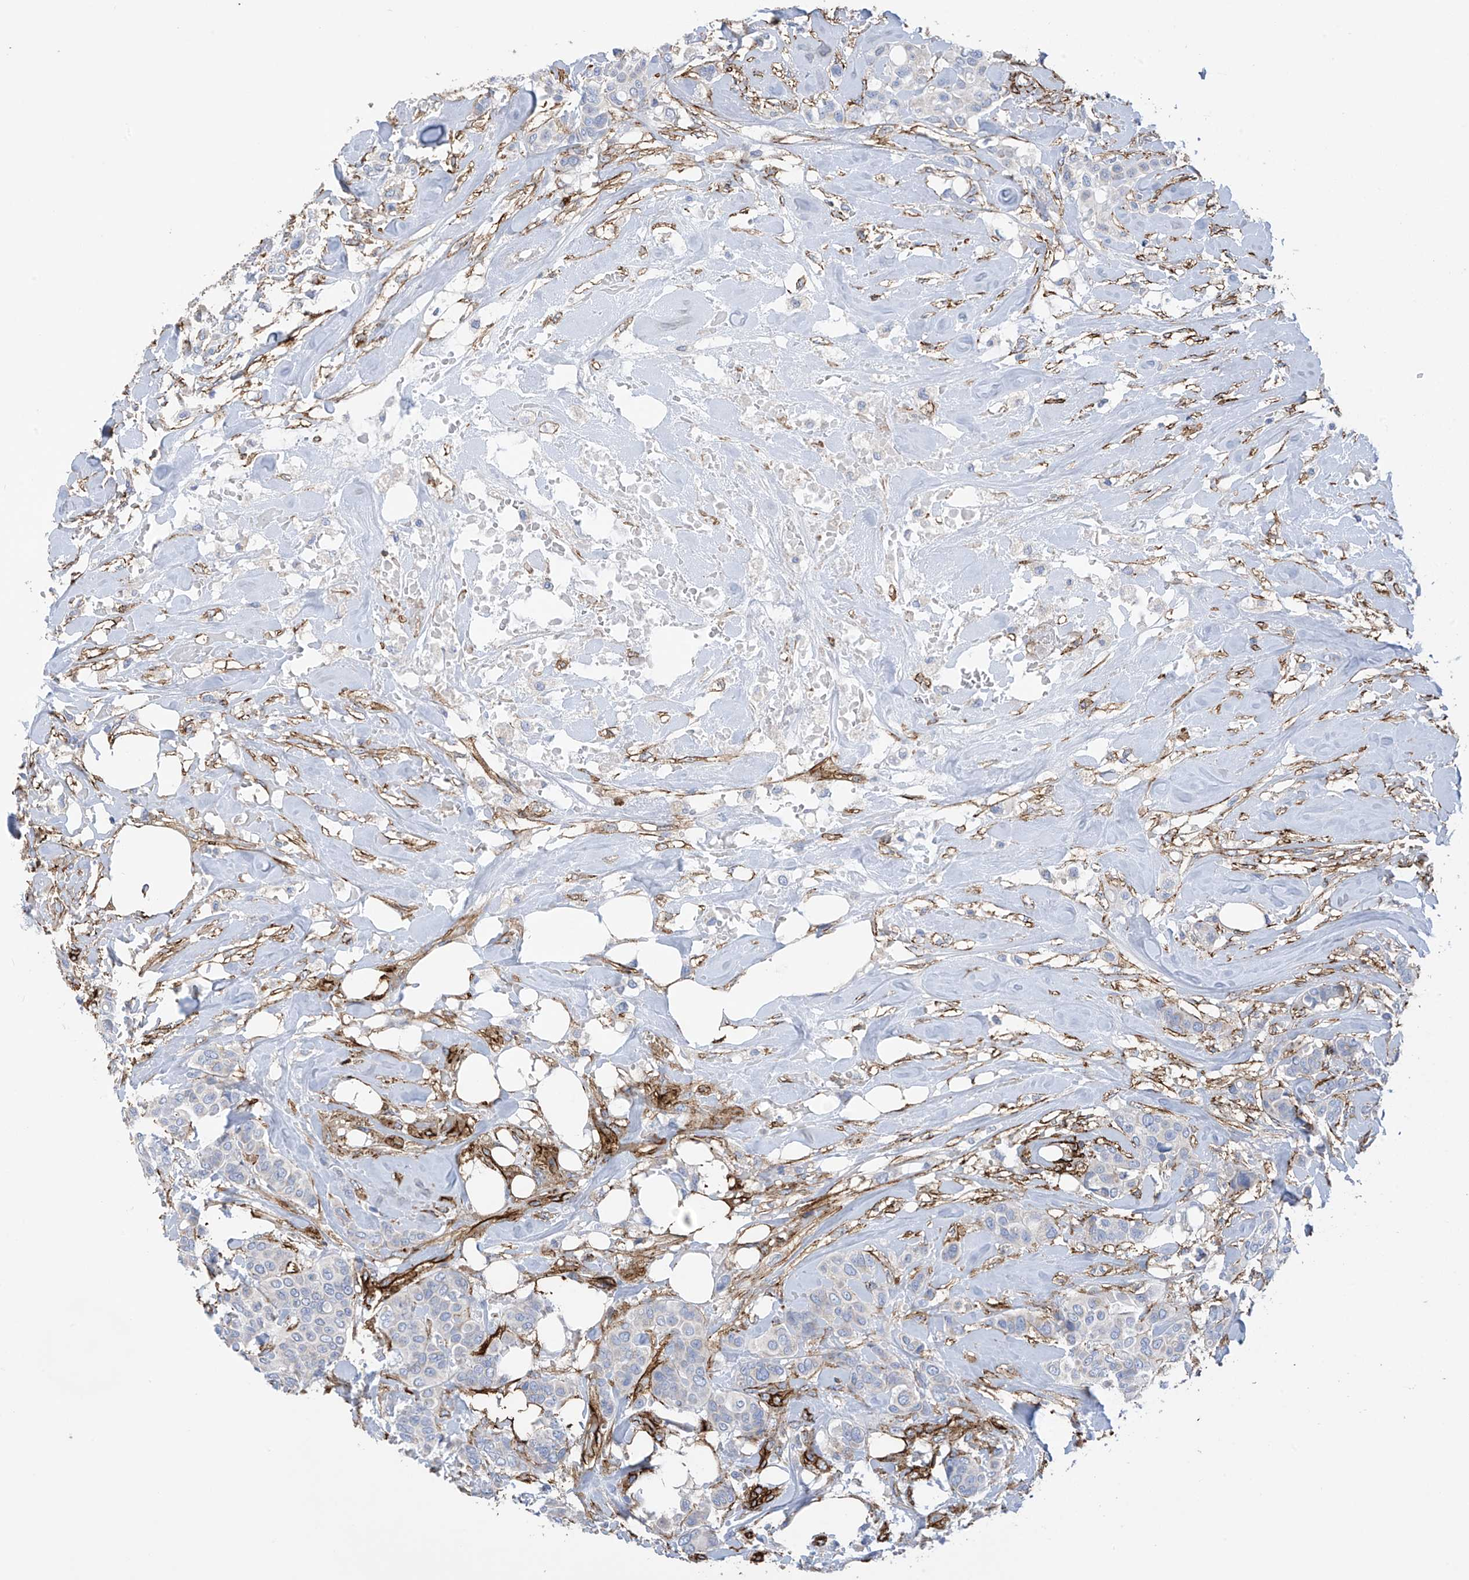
{"staining": {"intensity": "negative", "quantity": "none", "location": "none"}, "tissue": "breast cancer", "cell_type": "Tumor cells", "image_type": "cancer", "snomed": [{"axis": "morphology", "description": "Lobular carcinoma"}, {"axis": "topography", "description": "Breast"}], "caption": "This is an immunohistochemistry (IHC) micrograph of human breast lobular carcinoma. There is no staining in tumor cells.", "gene": "UBTD1", "patient": {"sex": "female", "age": 51}}